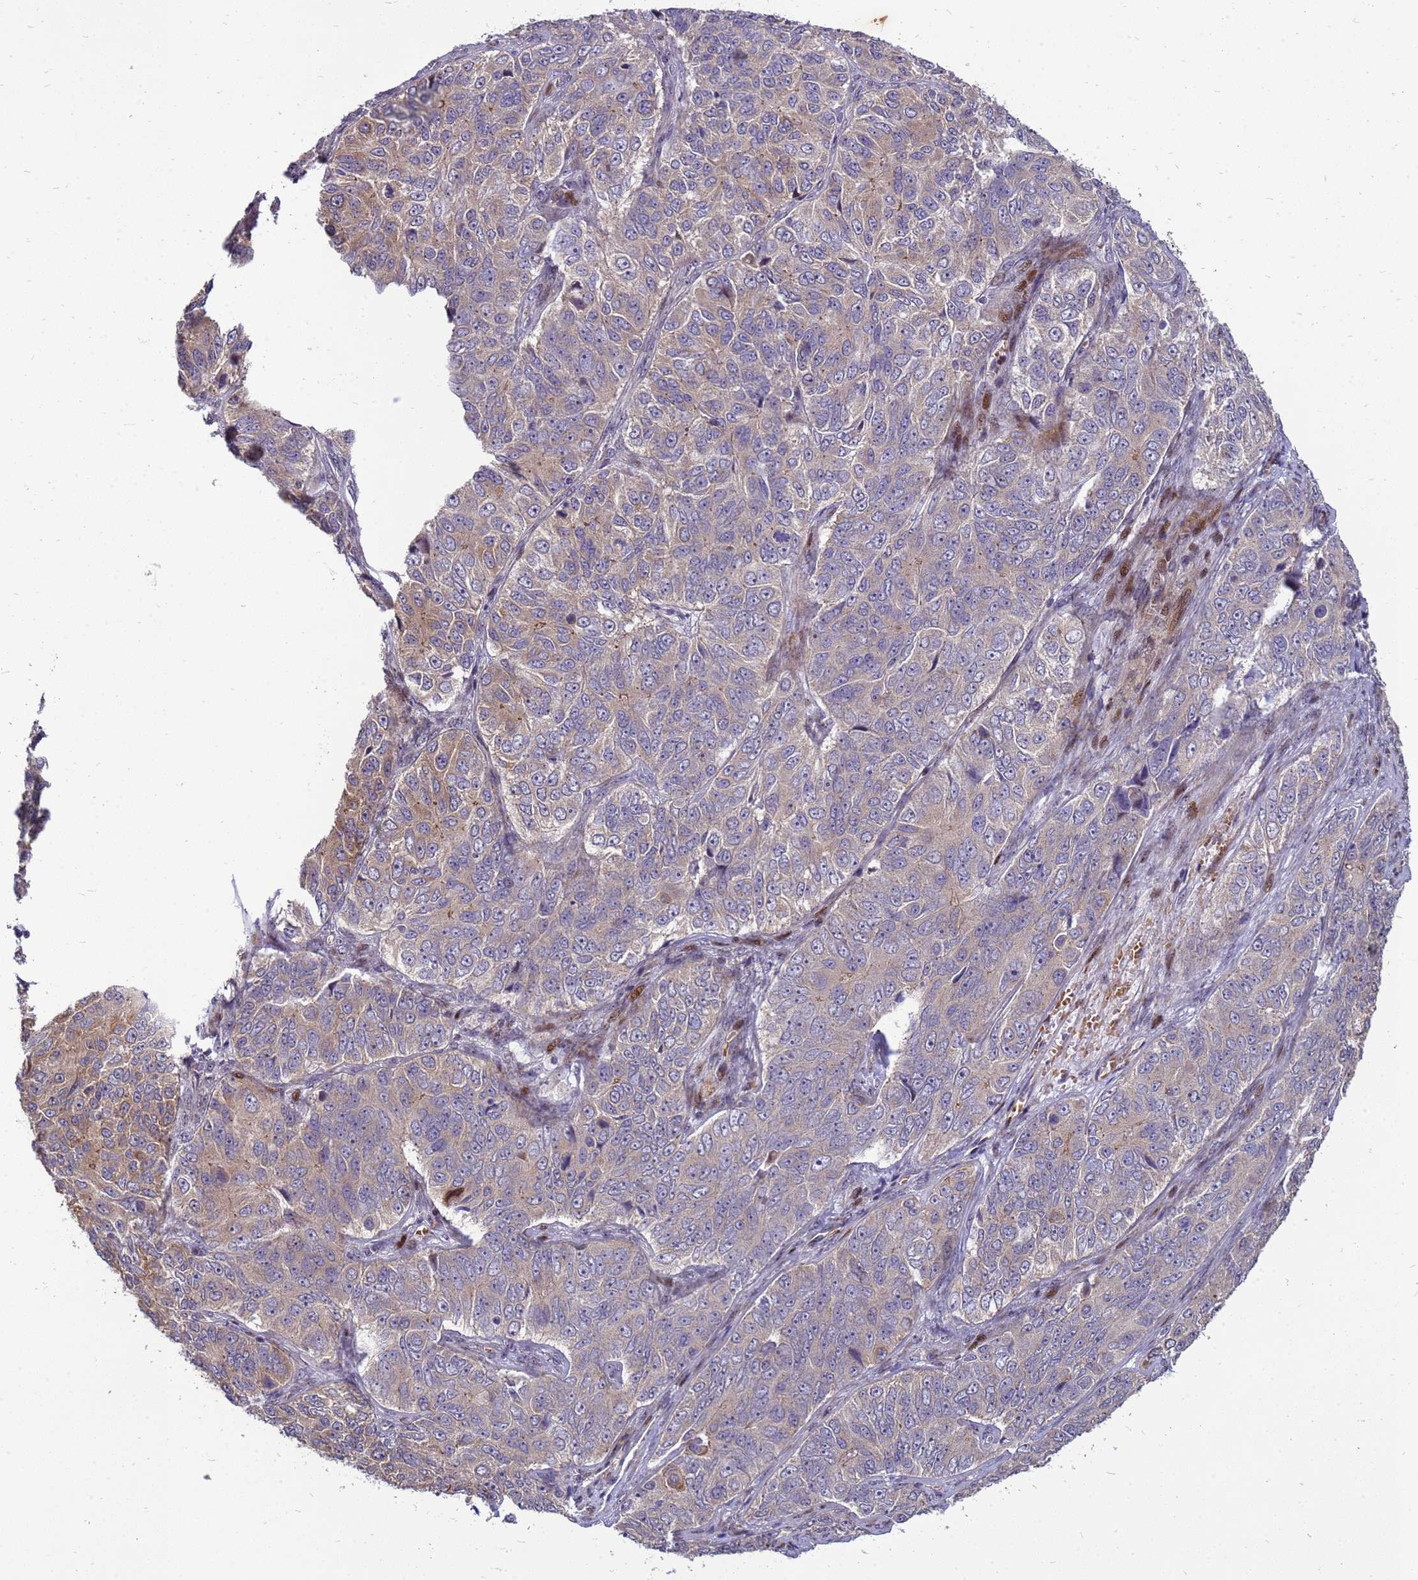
{"staining": {"intensity": "moderate", "quantity": "<25%", "location": "cytoplasmic/membranous"}, "tissue": "ovarian cancer", "cell_type": "Tumor cells", "image_type": "cancer", "snomed": [{"axis": "morphology", "description": "Carcinoma, endometroid"}, {"axis": "topography", "description": "Ovary"}], "caption": "The micrograph displays staining of ovarian cancer (endometroid carcinoma), revealing moderate cytoplasmic/membranous protein positivity (brown color) within tumor cells.", "gene": "RSPO1", "patient": {"sex": "female", "age": 51}}